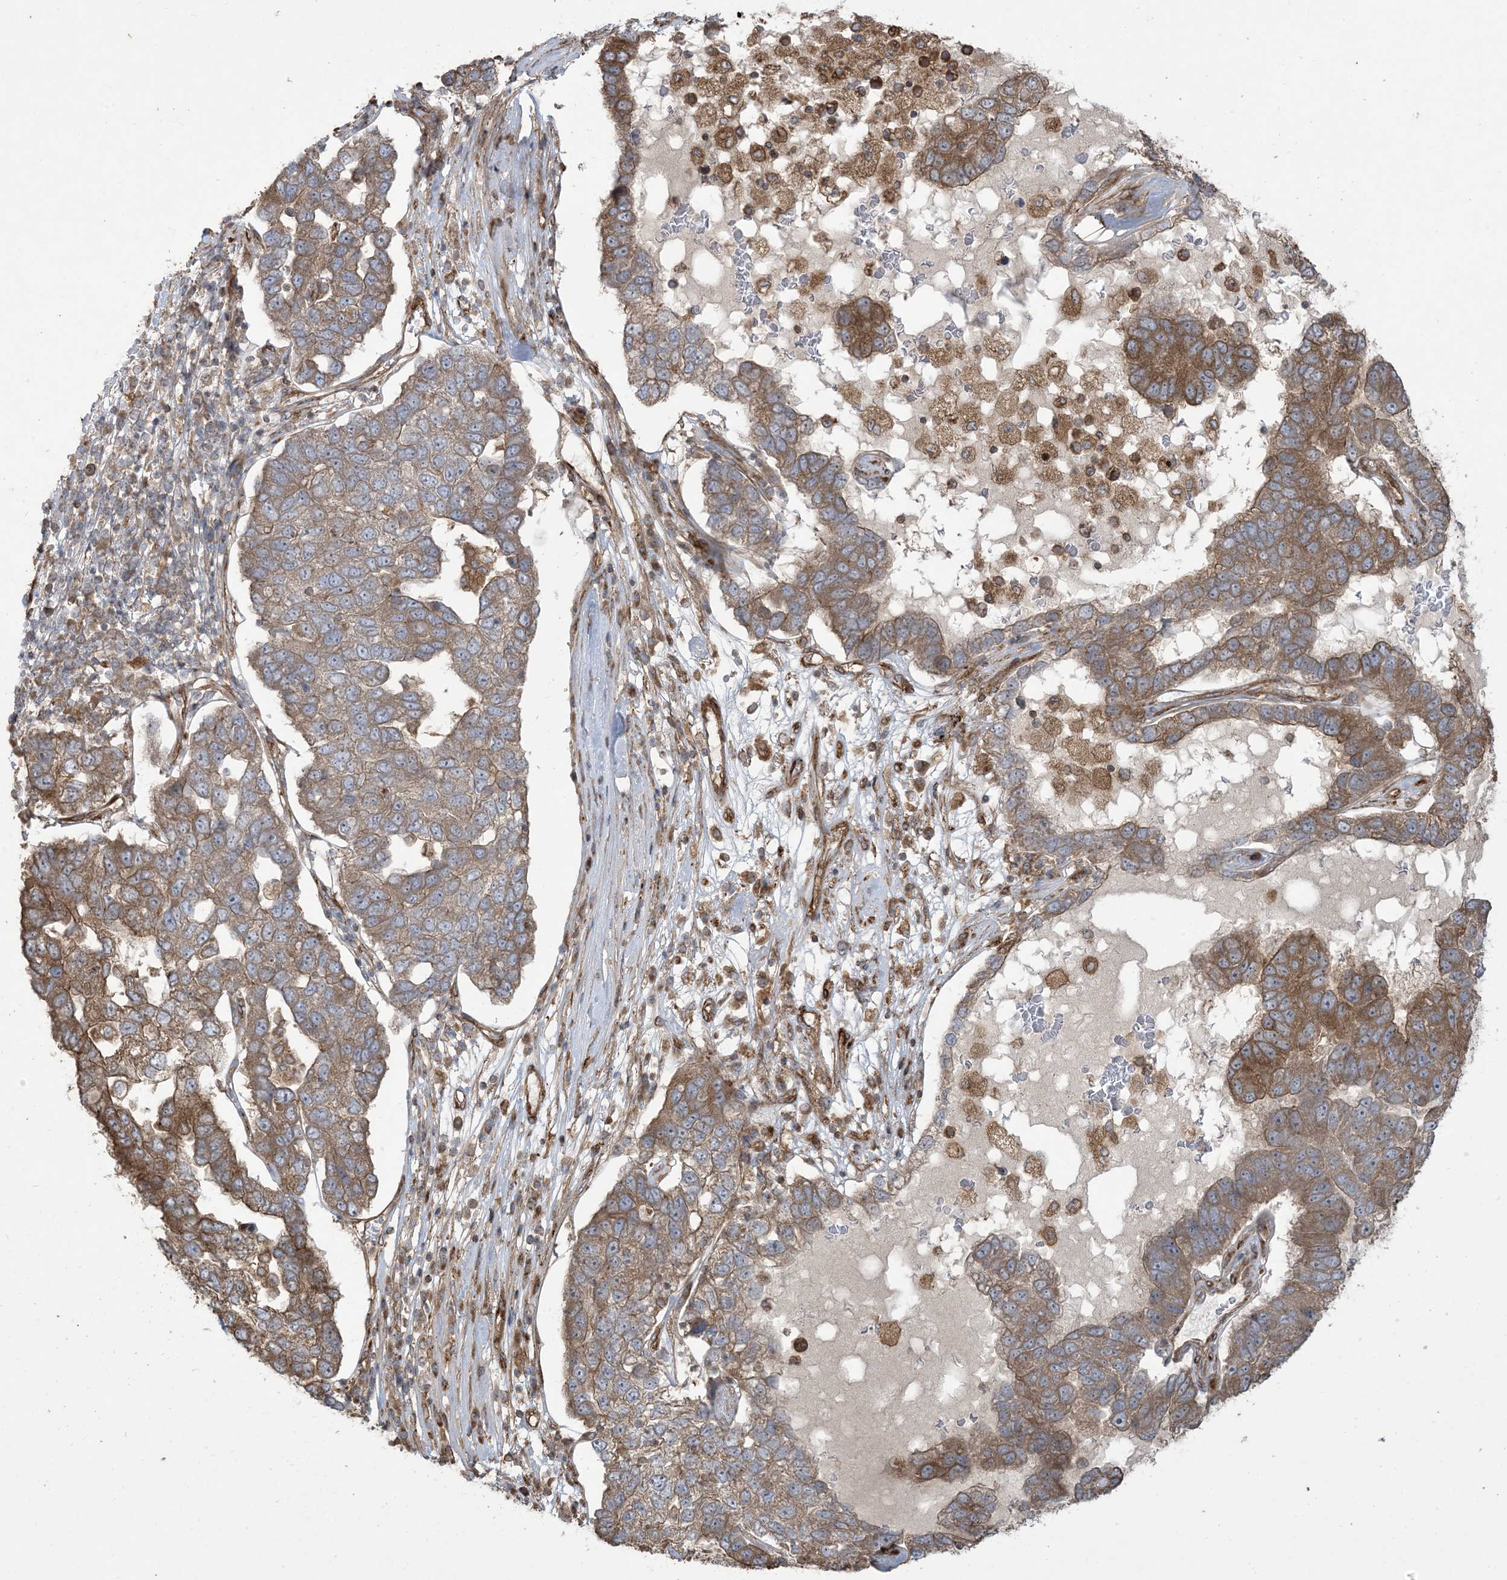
{"staining": {"intensity": "moderate", "quantity": "25%-75%", "location": "cytoplasmic/membranous"}, "tissue": "pancreatic cancer", "cell_type": "Tumor cells", "image_type": "cancer", "snomed": [{"axis": "morphology", "description": "Adenocarcinoma, NOS"}, {"axis": "topography", "description": "Pancreas"}], "caption": "The image reveals staining of pancreatic adenocarcinoma, revealing moderate cytoplasmic/membranous protein expression (brown color) within tumor cells.", "gene": "KLHL18", "patient": {"sex": "female", "age": 61}}